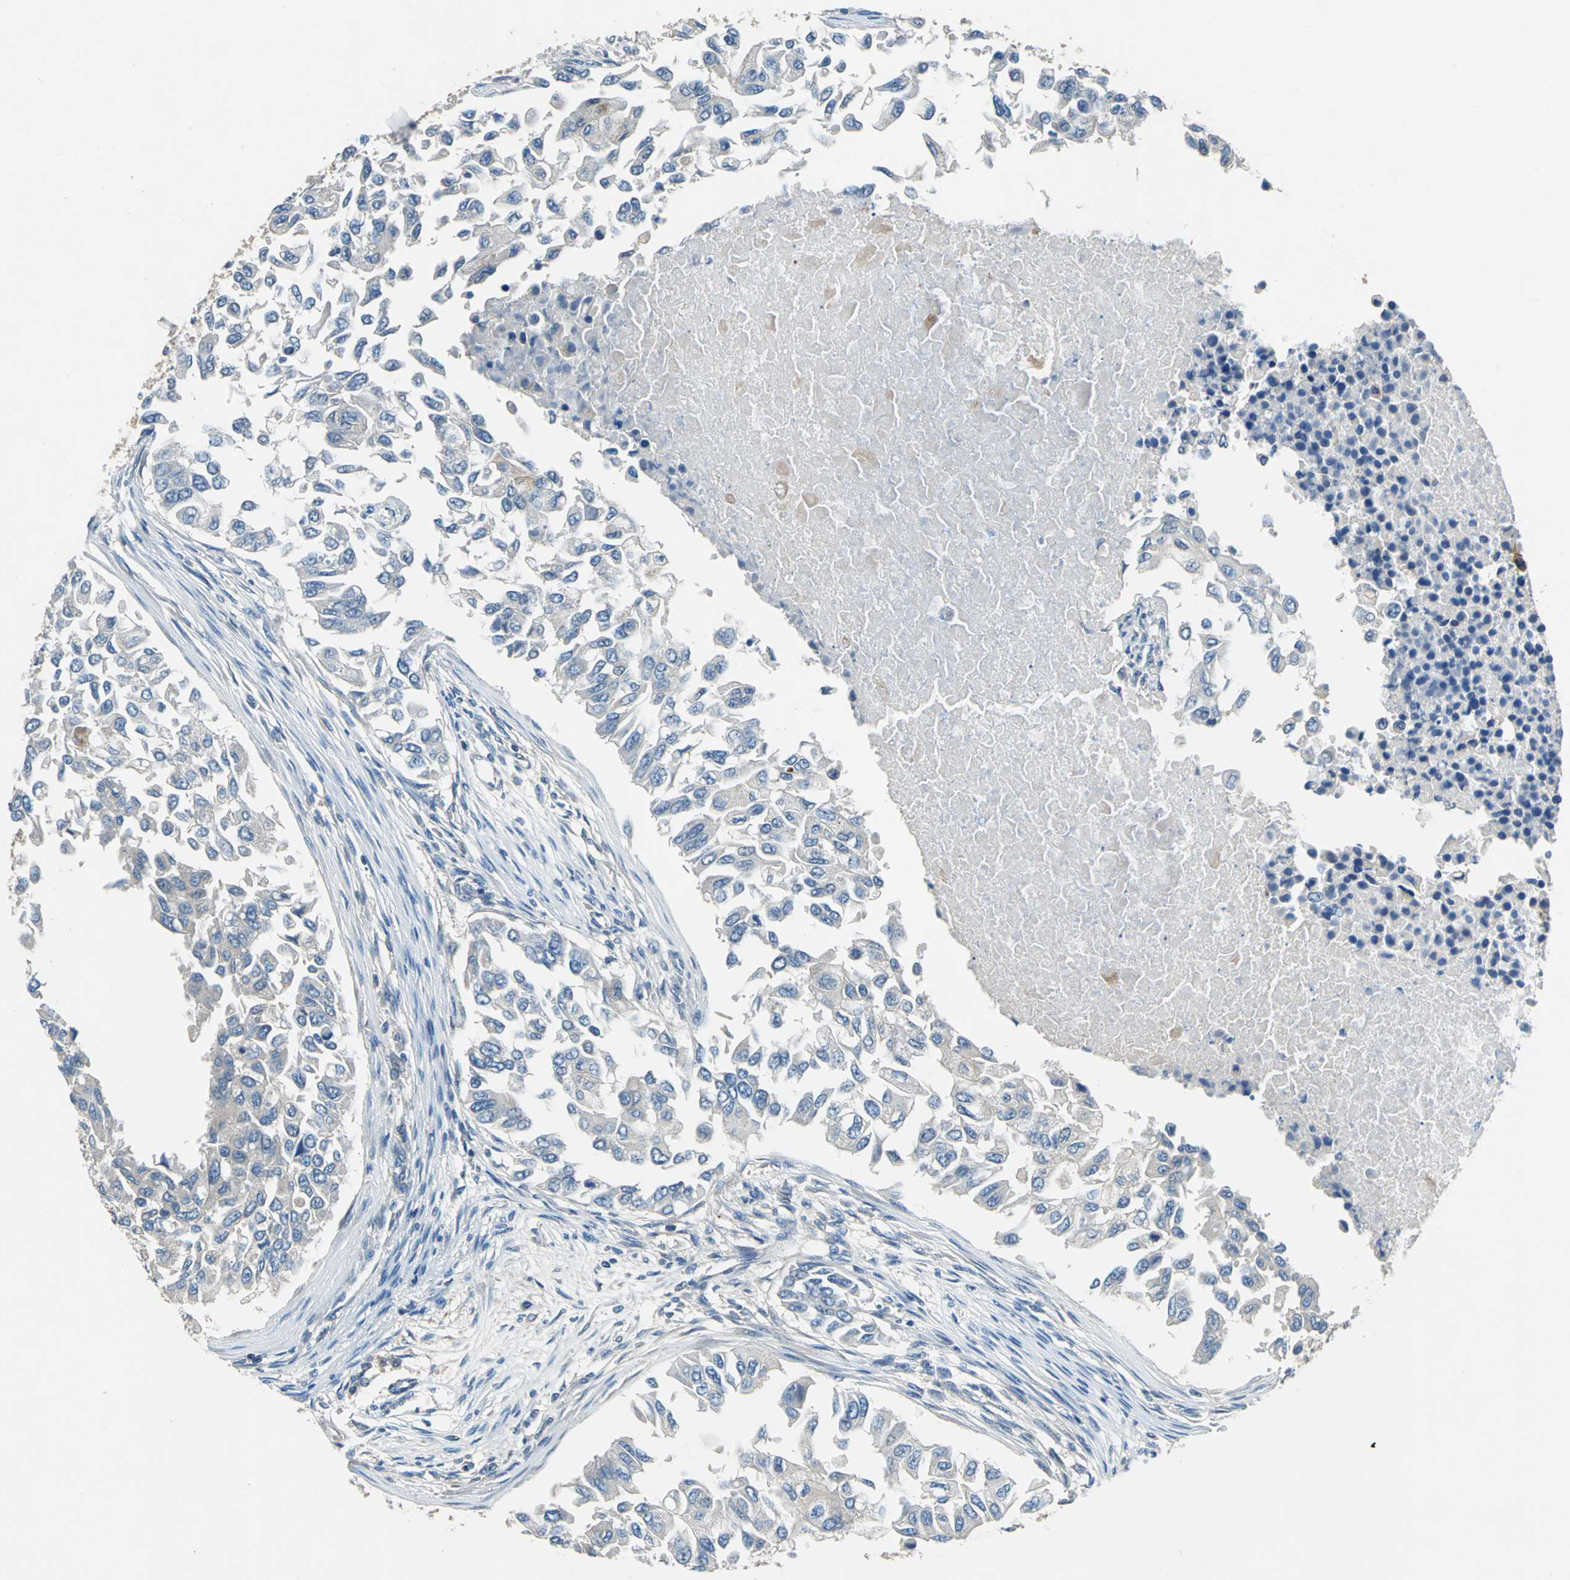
{"staining": {"intensity": "negative", "quantity": "none", "location": "none"}, "tissue": "breast cancer", "cell_type": "Tumor cells", "image_type": "cancer", "snomed": [{"axis": "morphology", "description": "Normal tissue, NOS"}, {"axis": "morphology", "description": "Duct carcinoma"}, {"axis": "topography", "description": "Breast"}], "caption": "Immunohistochemistry image of neoplastic tissue: human breast invasive ductal carcinoma stained with DAB (3,3'-diaminobenzidine) displays no significant protein positivity in tumor cells.", "gene": "PRKCA", "patient": {"sex": "female", "age": 49}}